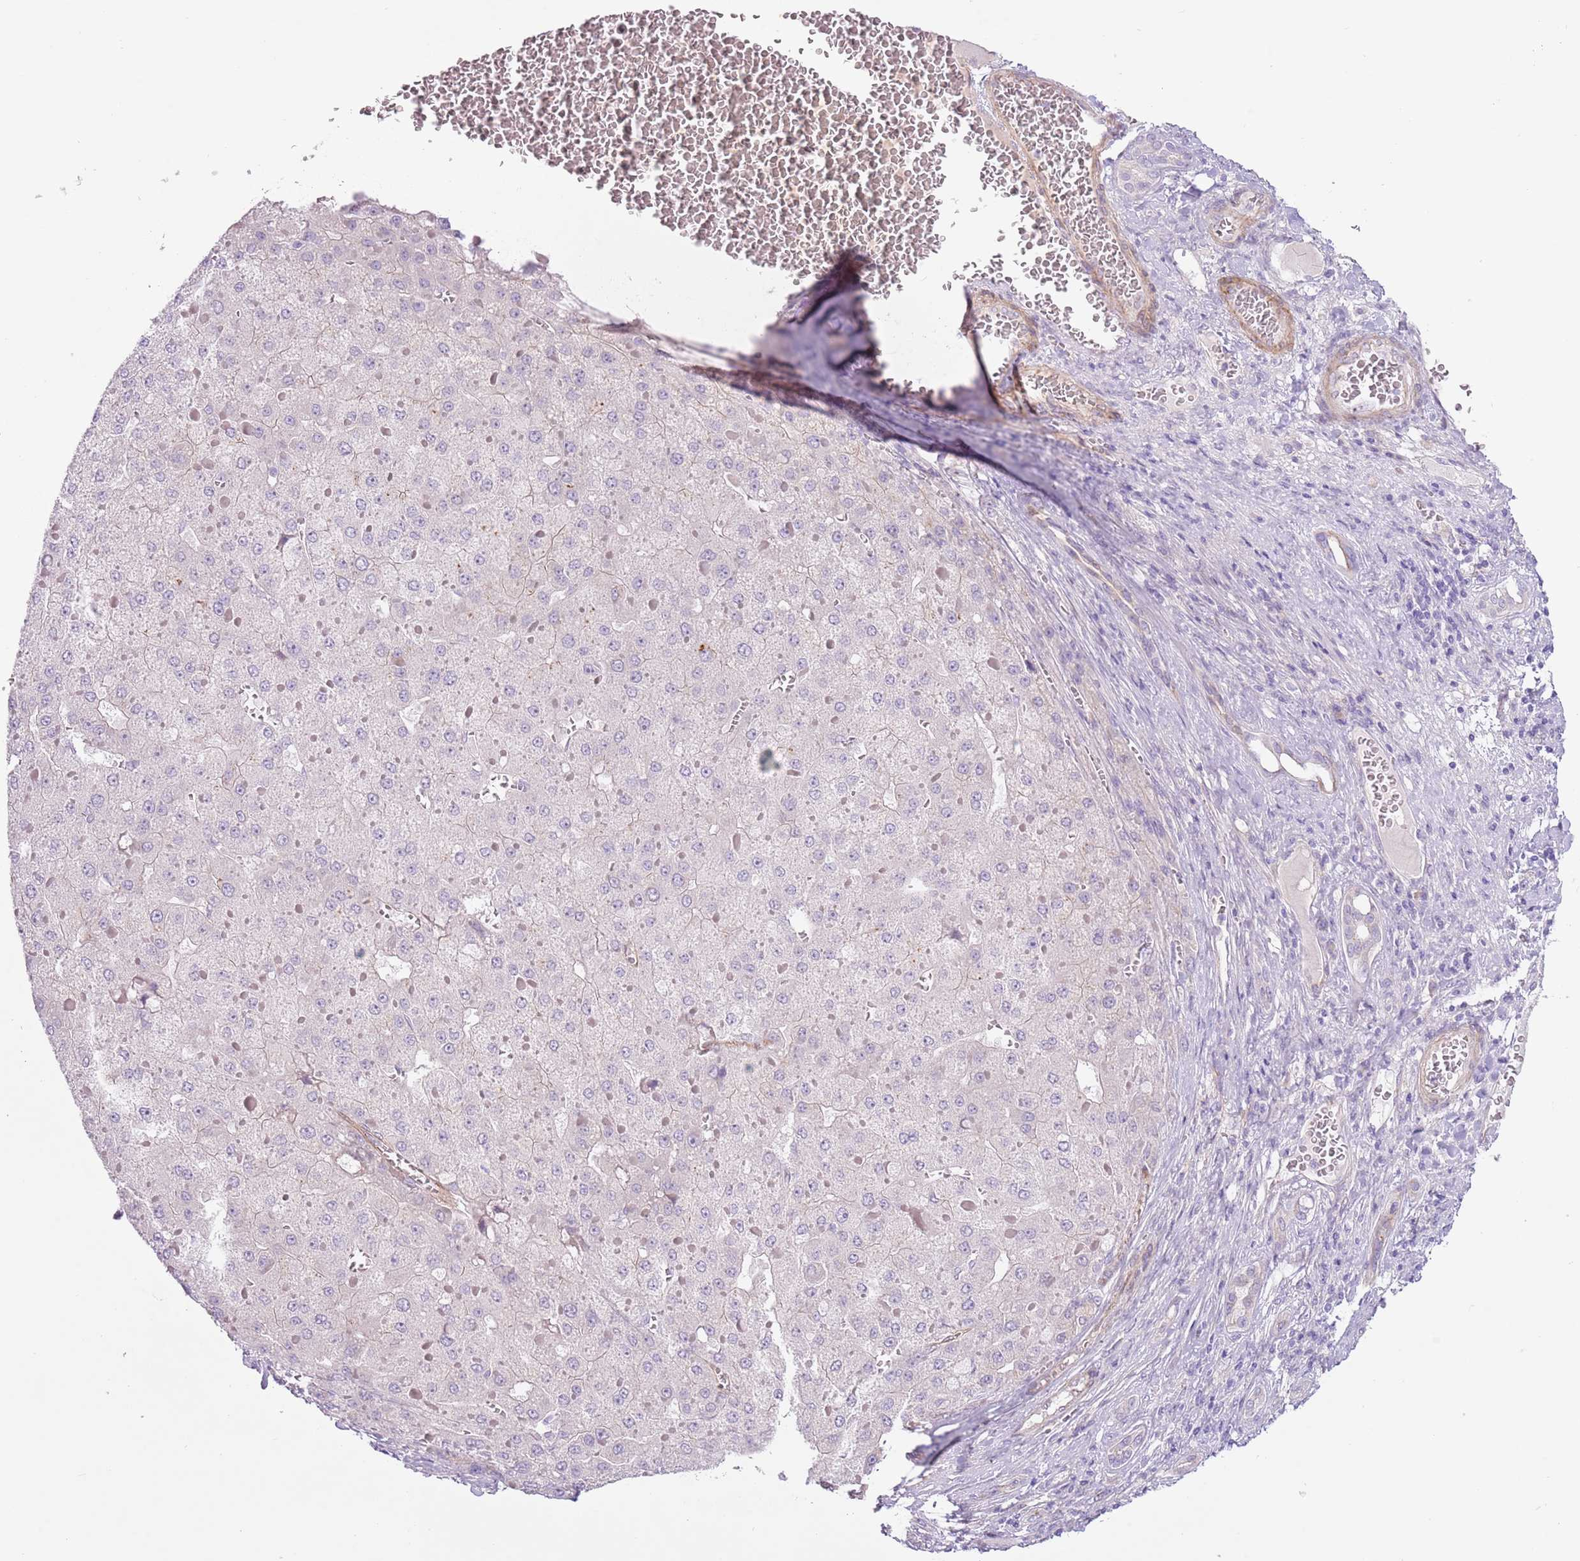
{"staining": {"intensity": "negative", "quantity": "none", "location": "none"}, "tissue": "liver cancer", "cell_type": "Tumor cells", "image_type": "cancer", "snomed": [{"axis": "morphology", "description": "Carcinoma, Hepatocellular, NOS"}, {"axis": "topography", "description": "Liver"}], "caption": "IHC of hepatocellular carcinoma (liver) demonstrates no staining in tumor cells.", "gene": "MRO", "patient": {"sex": "female", "age": 73}}